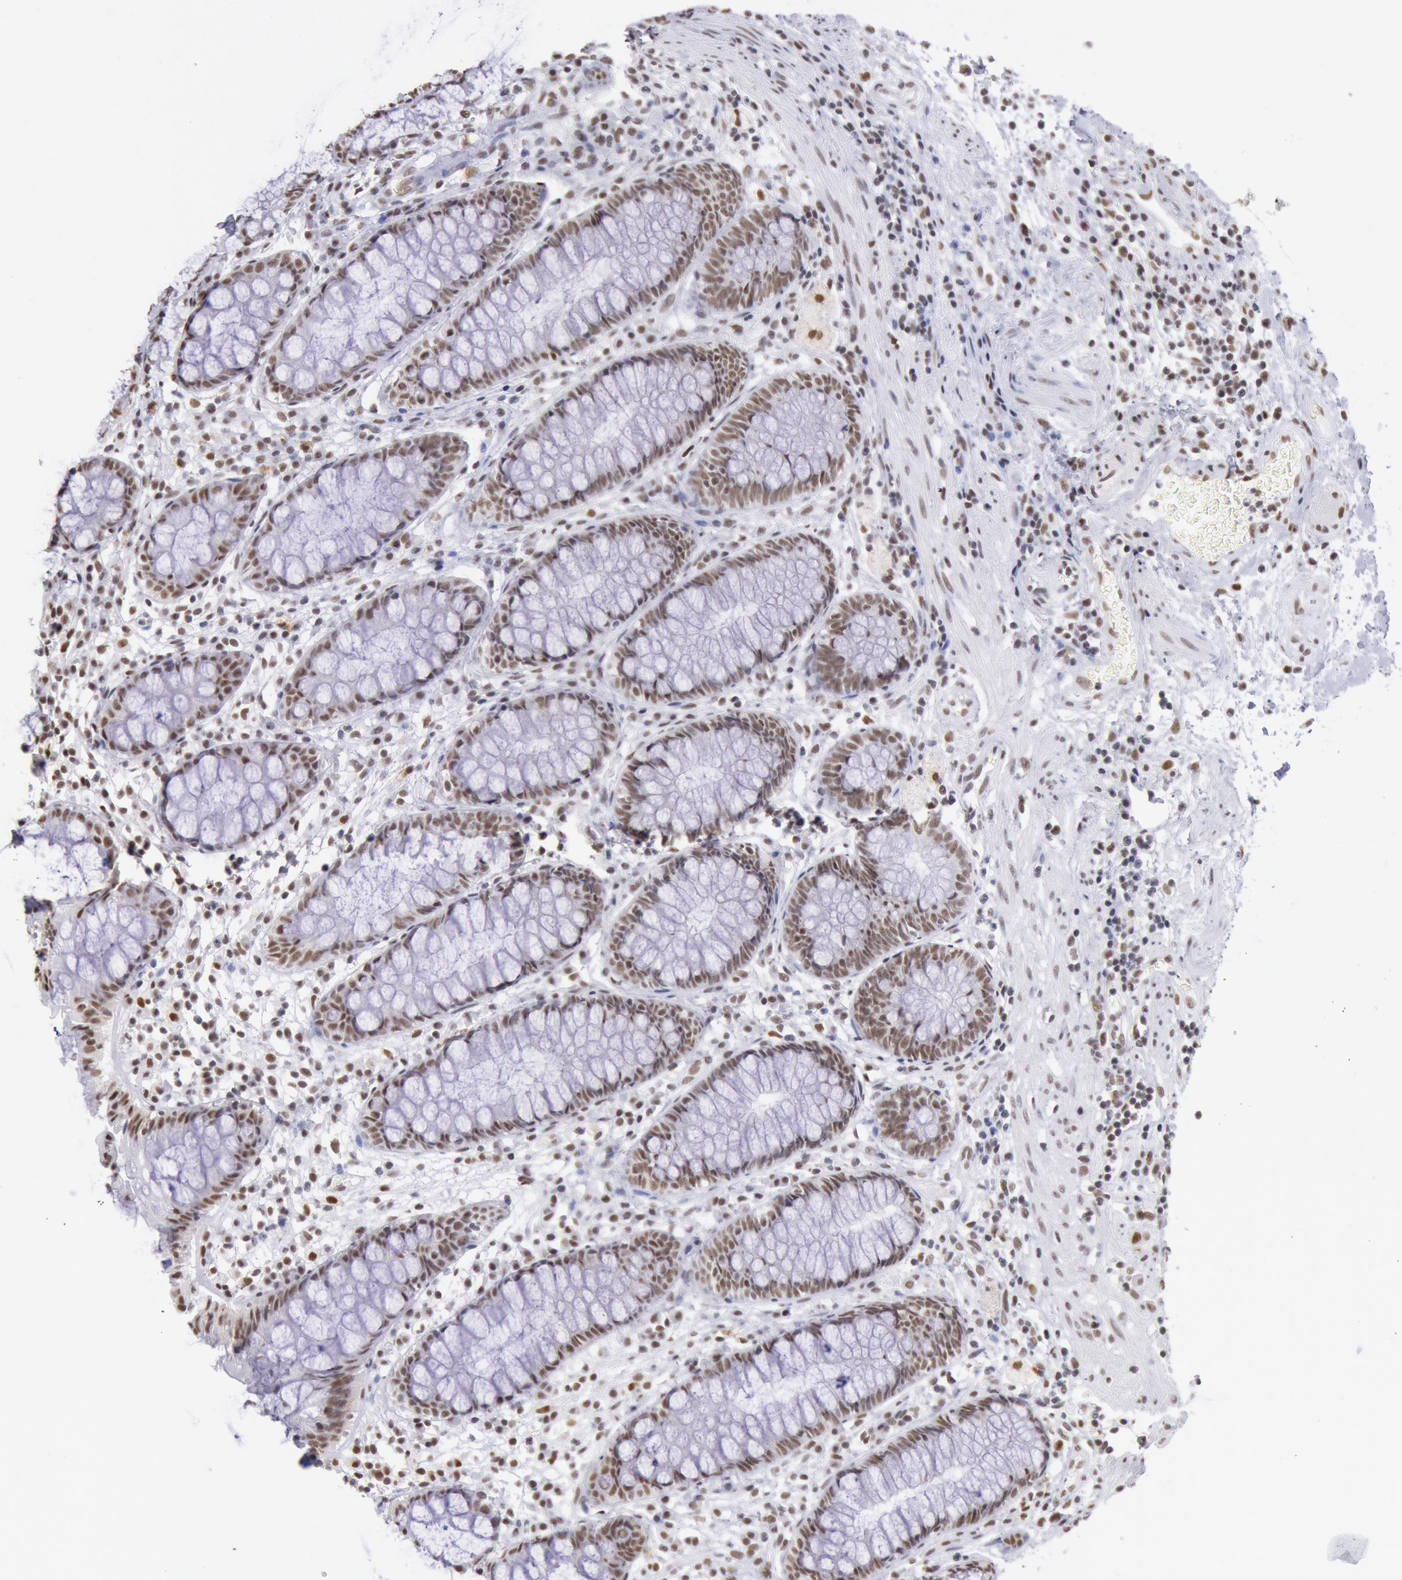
{"staining": {"intensity": "strong", "quantity": ">75%", "location": "nuclear"}, "tissue": "rectum", "cell_type": "Glandular cells", "image_type": "normal", "snomed": [{"axis": "morphology", "description": "Normal tissue, NOS"}, {"axis": "topography", "description": "Rectum"}], "caption": "Immunohistochemical staining of unremarkable human rectum reveals high levels of strong nuclear expression in approximately >75% of glandular cells. Immunohistochemistry stains the protein of interest in brown and the nuclei are stained blue.", "gene": "SNRPD3", "patient": {"sex": "female", "age": 66}}